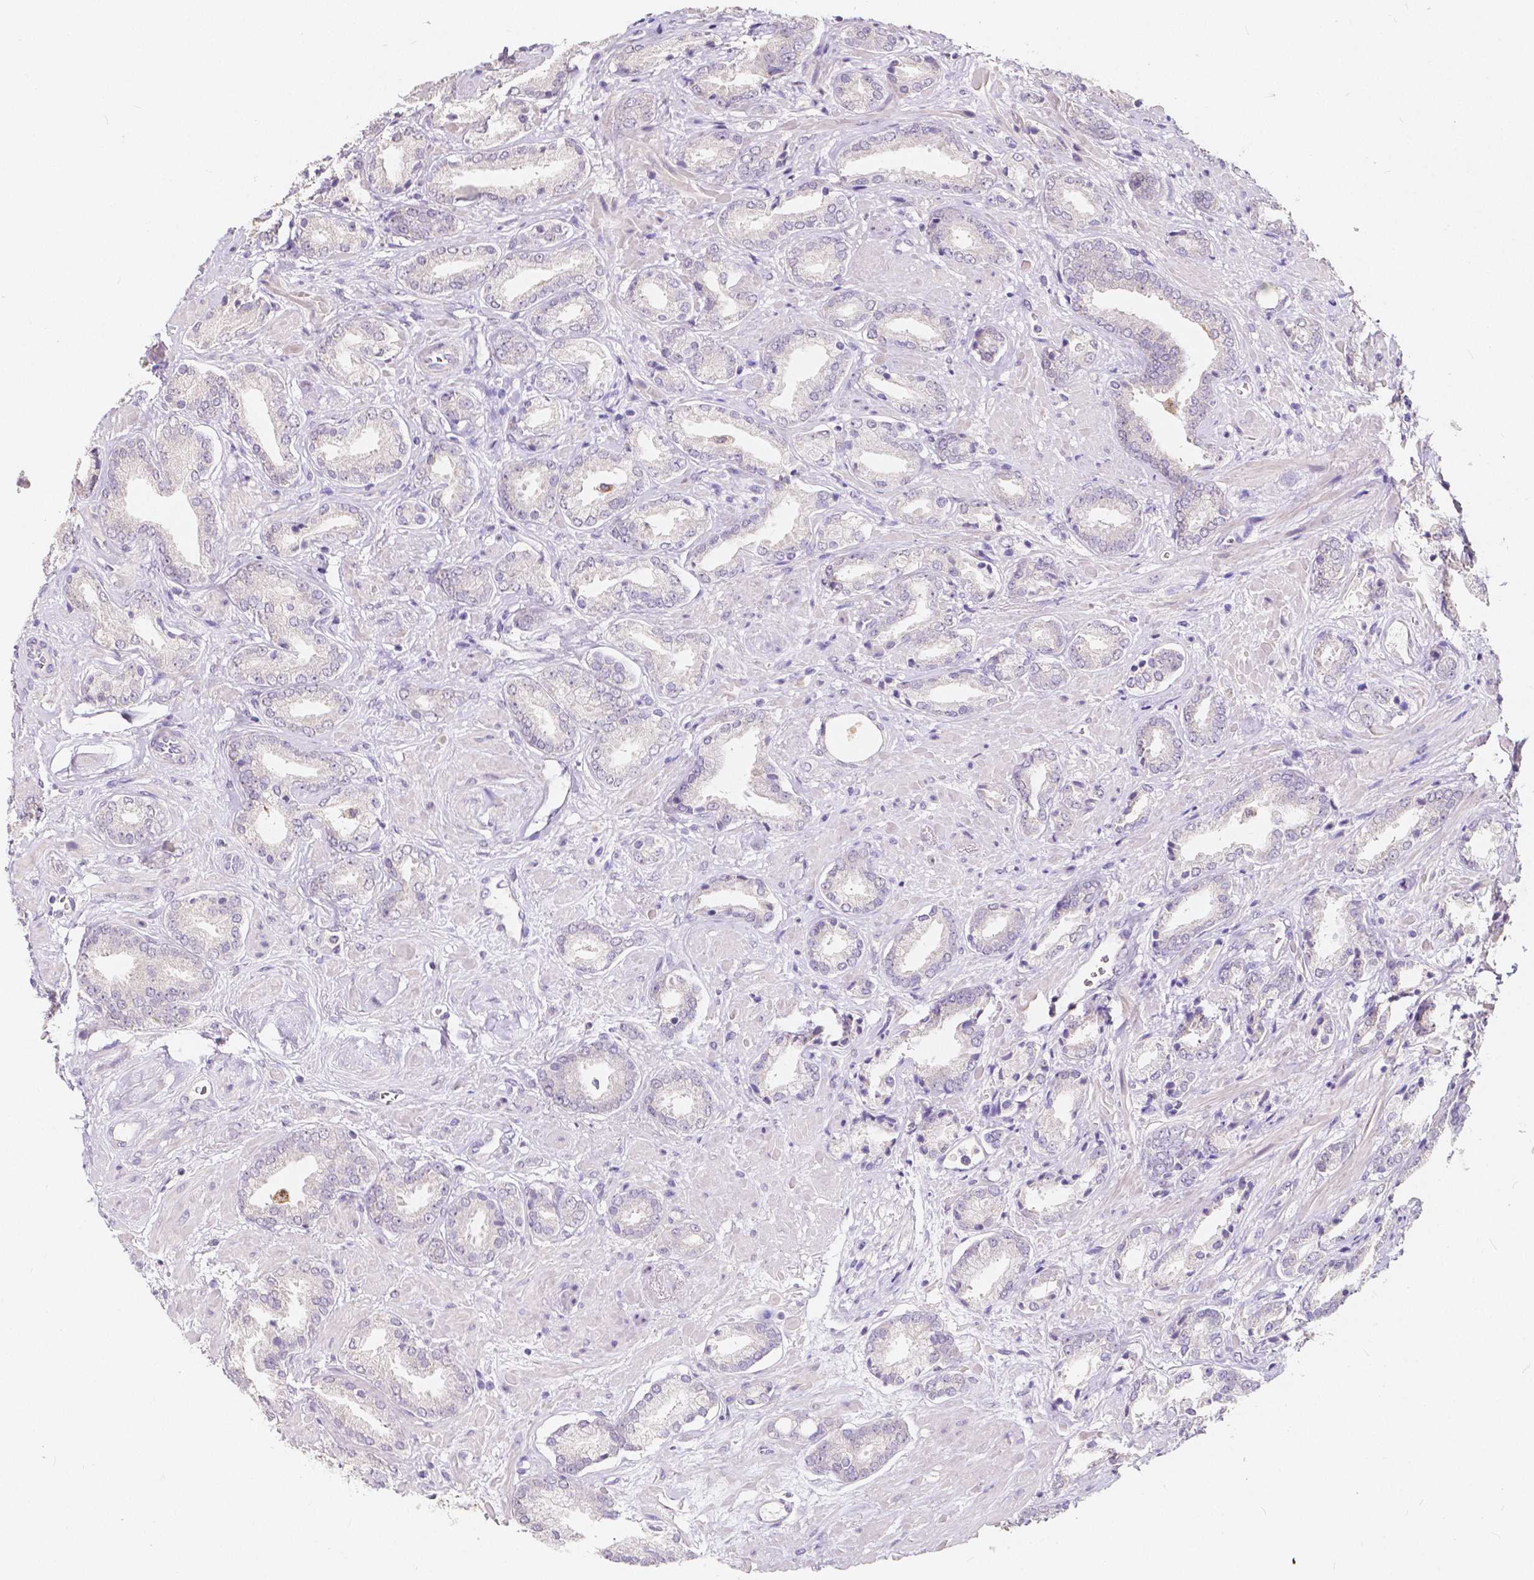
{"staining": {"intensity": "negative", "quantity": "none", "location": "none"}, "tissue": "prostate cancer", "cell_type": "Tumor cells", "image_type": "cancer", "snomed": [{"axis": "morphology", "description": "Adenocarcinoma, High grade"}, {"axis": "topography", "description": "Prostate"}], "caption": "Adenocarcinoma (high-grade) (prostate) was stained to show a protein in brown. There is no significant expression in tumor cells. The staining is performed using DAB brown chromogen with nuclei counter-stained in using hematoxylin.", "gene": "ACP5", "patient": {"sex": "male", "age": 56}}